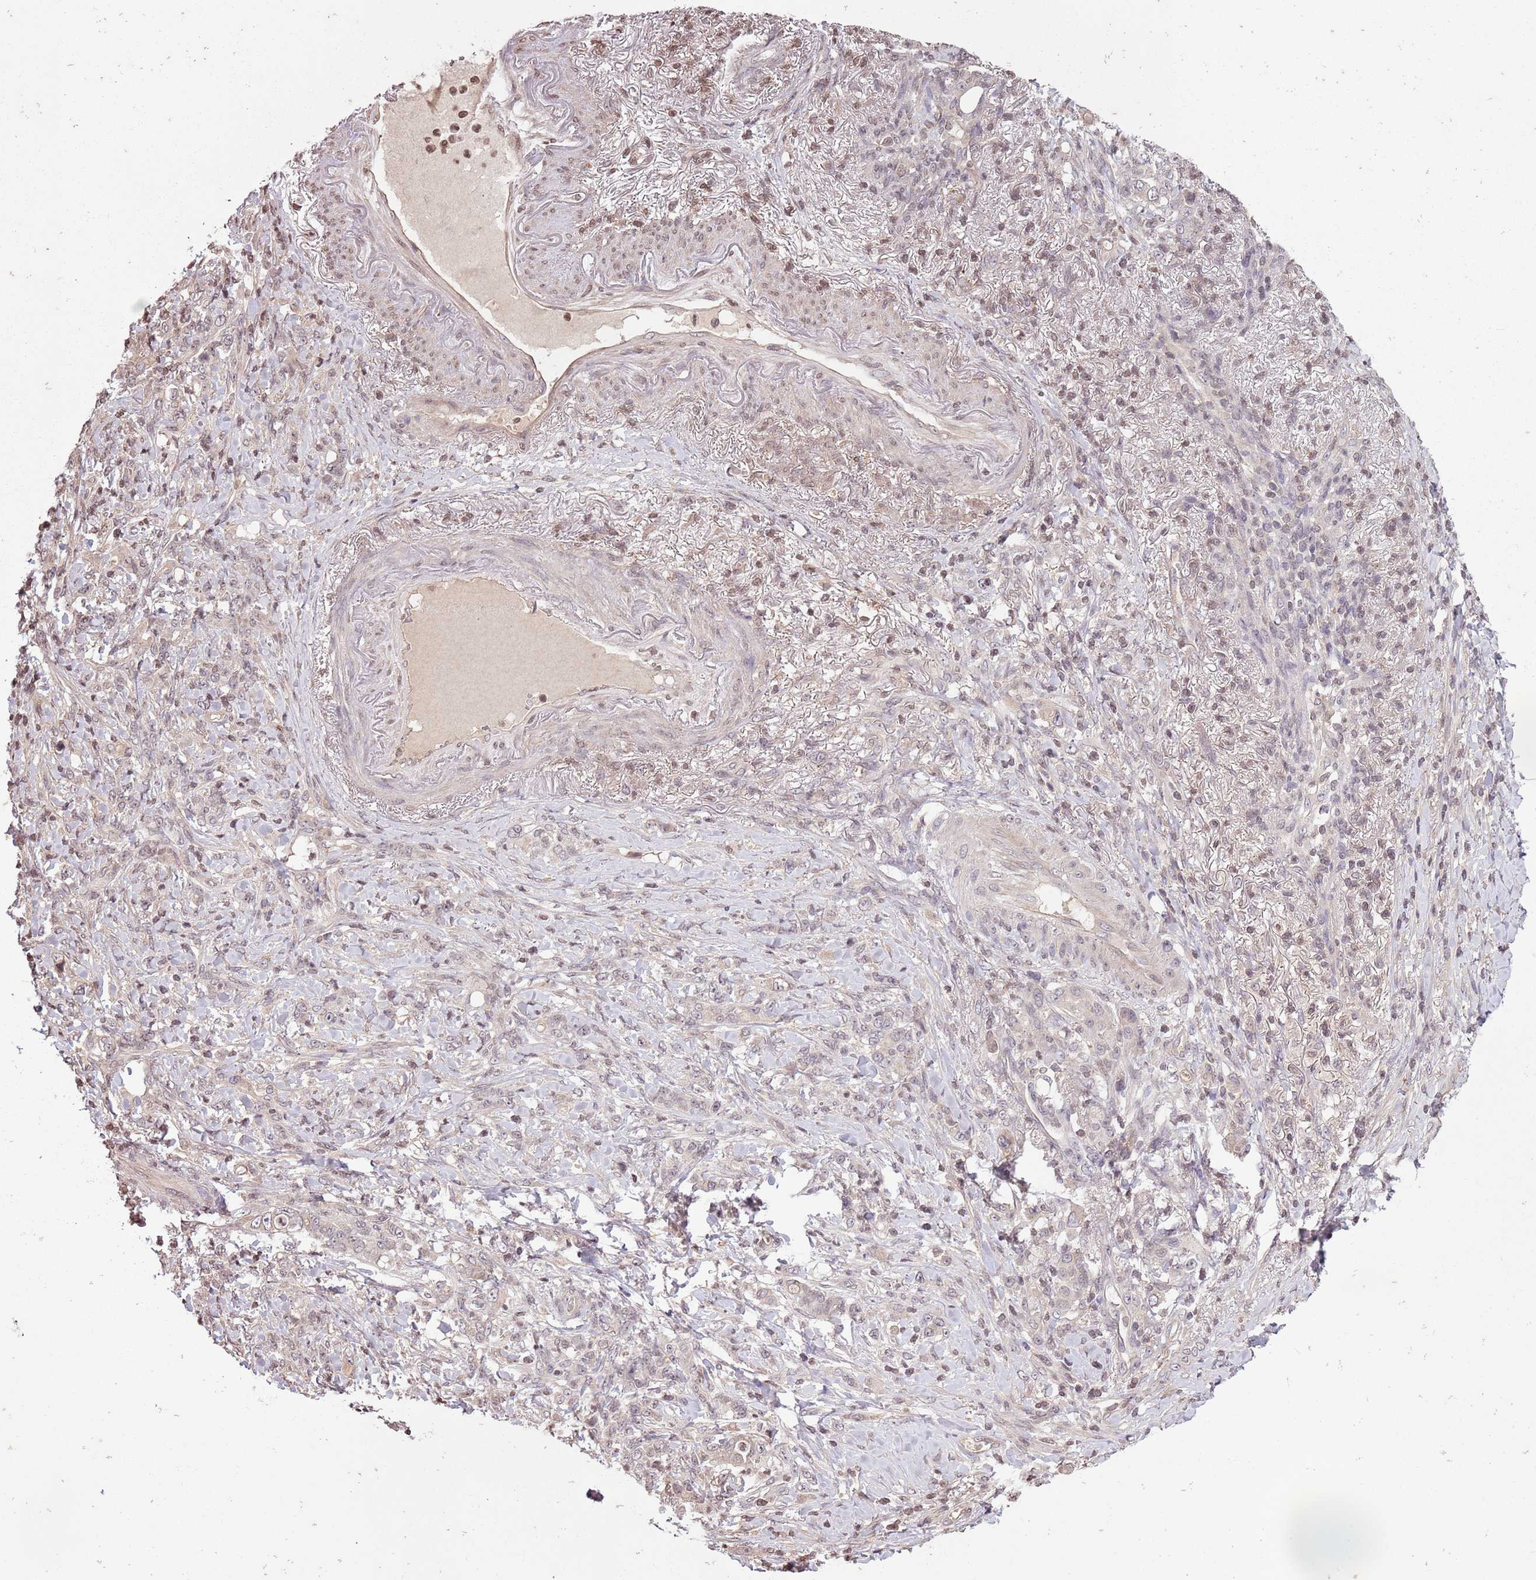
{"staining": {"intensity": "negative", "quantity": "none", "location": "none"}, "tissue": "stomach cancer", "cell_type": "Tumor cells", "image_type": "cancer", "snomed": [{"axis": "morphology", "description": "Normal tissue, NOS"}, {"axis": "morphology", "description": "Adenocarcinoma, NOS"}, {"axis": "topography", "description": "Stomach"}], "caption": "A photomicrograph of human stomach adenocarcinoma is negative for staining in tumor cells.", "gene": "CAPN9", "patient": {"sex": "female", "age": 79}}